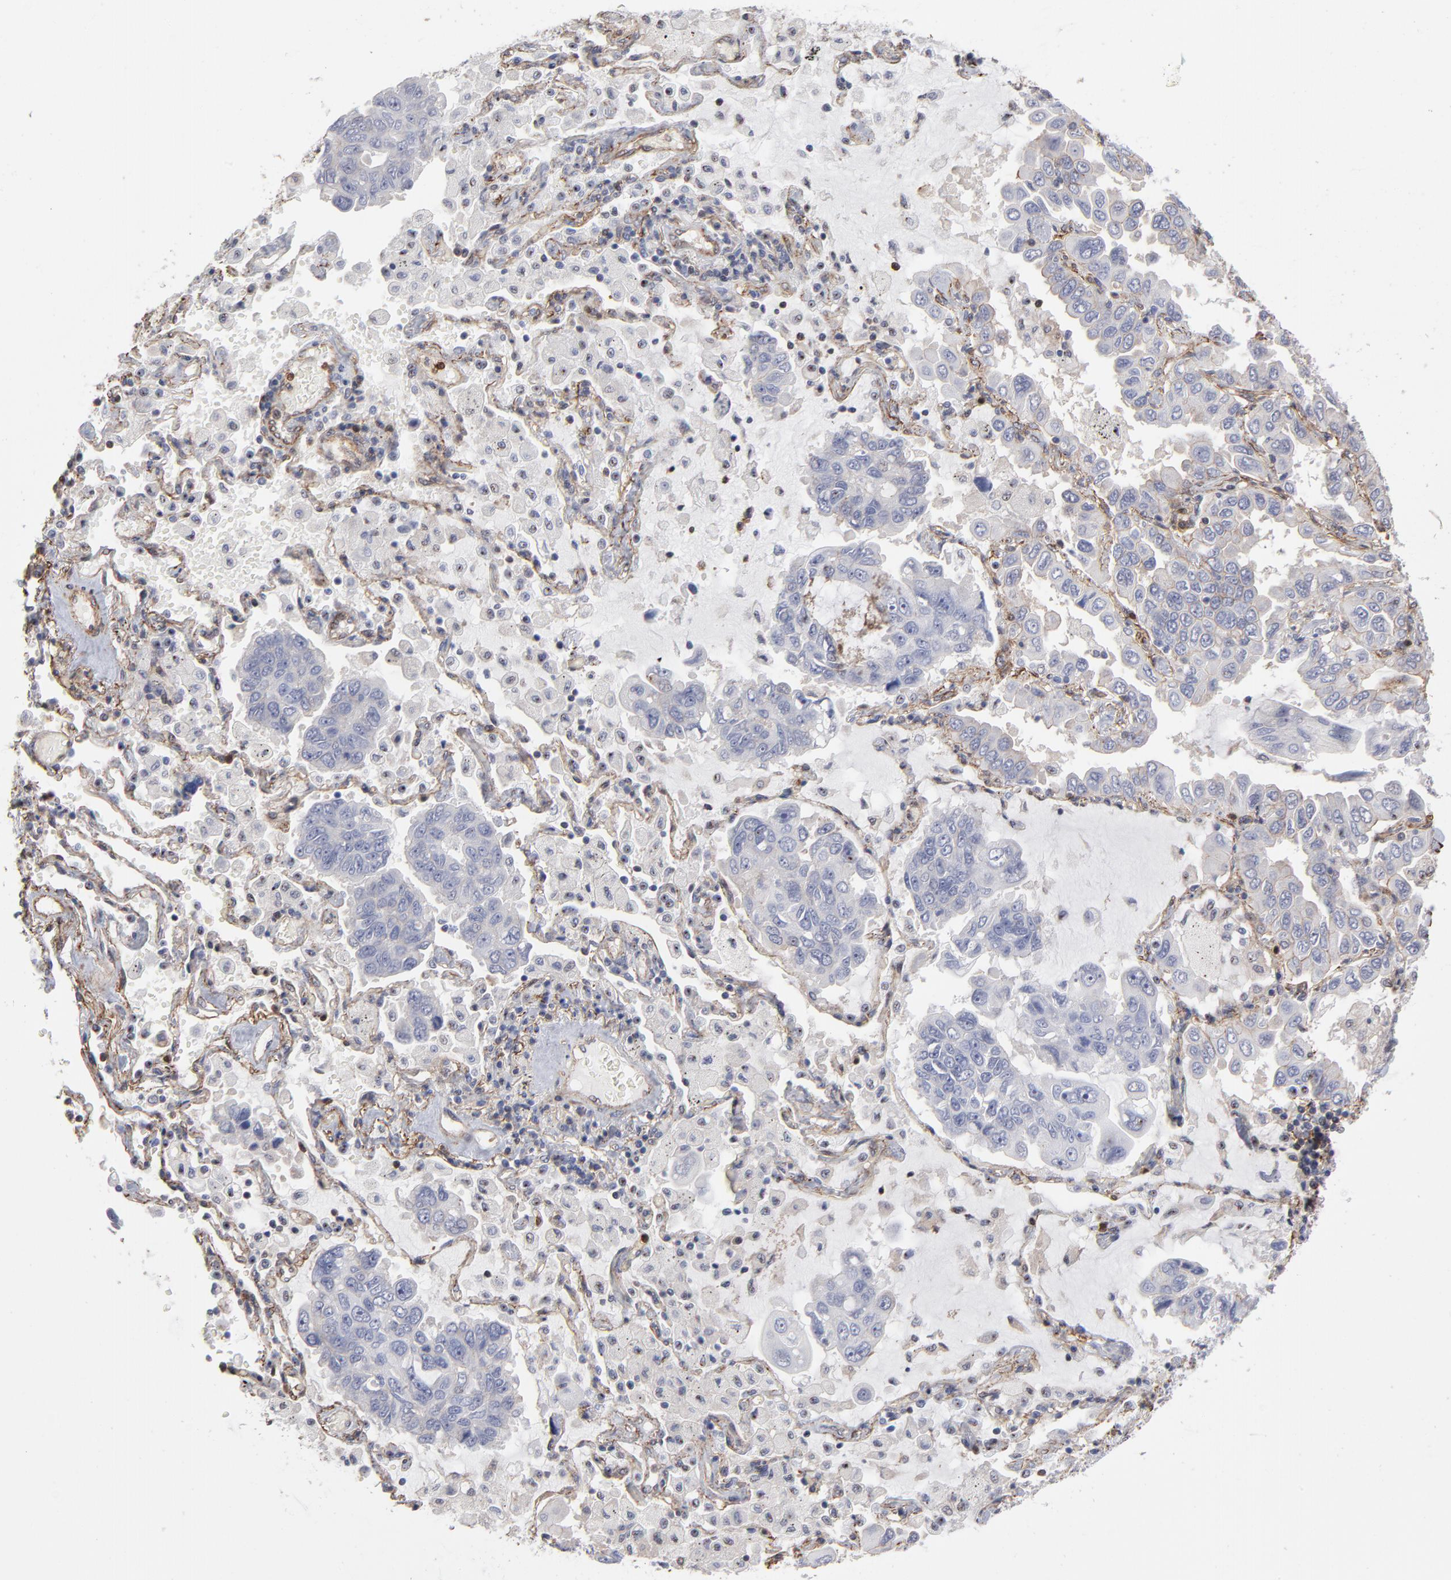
{"staining": {"intensity": "negative", "quantity": "none", "location": "none"}, "tissue": "lung cancer", "cell_type": "Tumor cells", "image_type": "cancer", "snomed": [{"axis": "morphology", "description": "Adenocarcinoma, NOS"}, {"axis": "topography", "description": "Lung"}], "caption": "Tumor cells are negative for protein expression in human adenocarcinoma (lung). (Stains: DAB immunohistochemistry (IHC) with hematoxylin counter stain, Microscopy: brightfield microscopy at high magnification).", "gene": "PXN", "patient": {"sex": "male", "age": 64}}